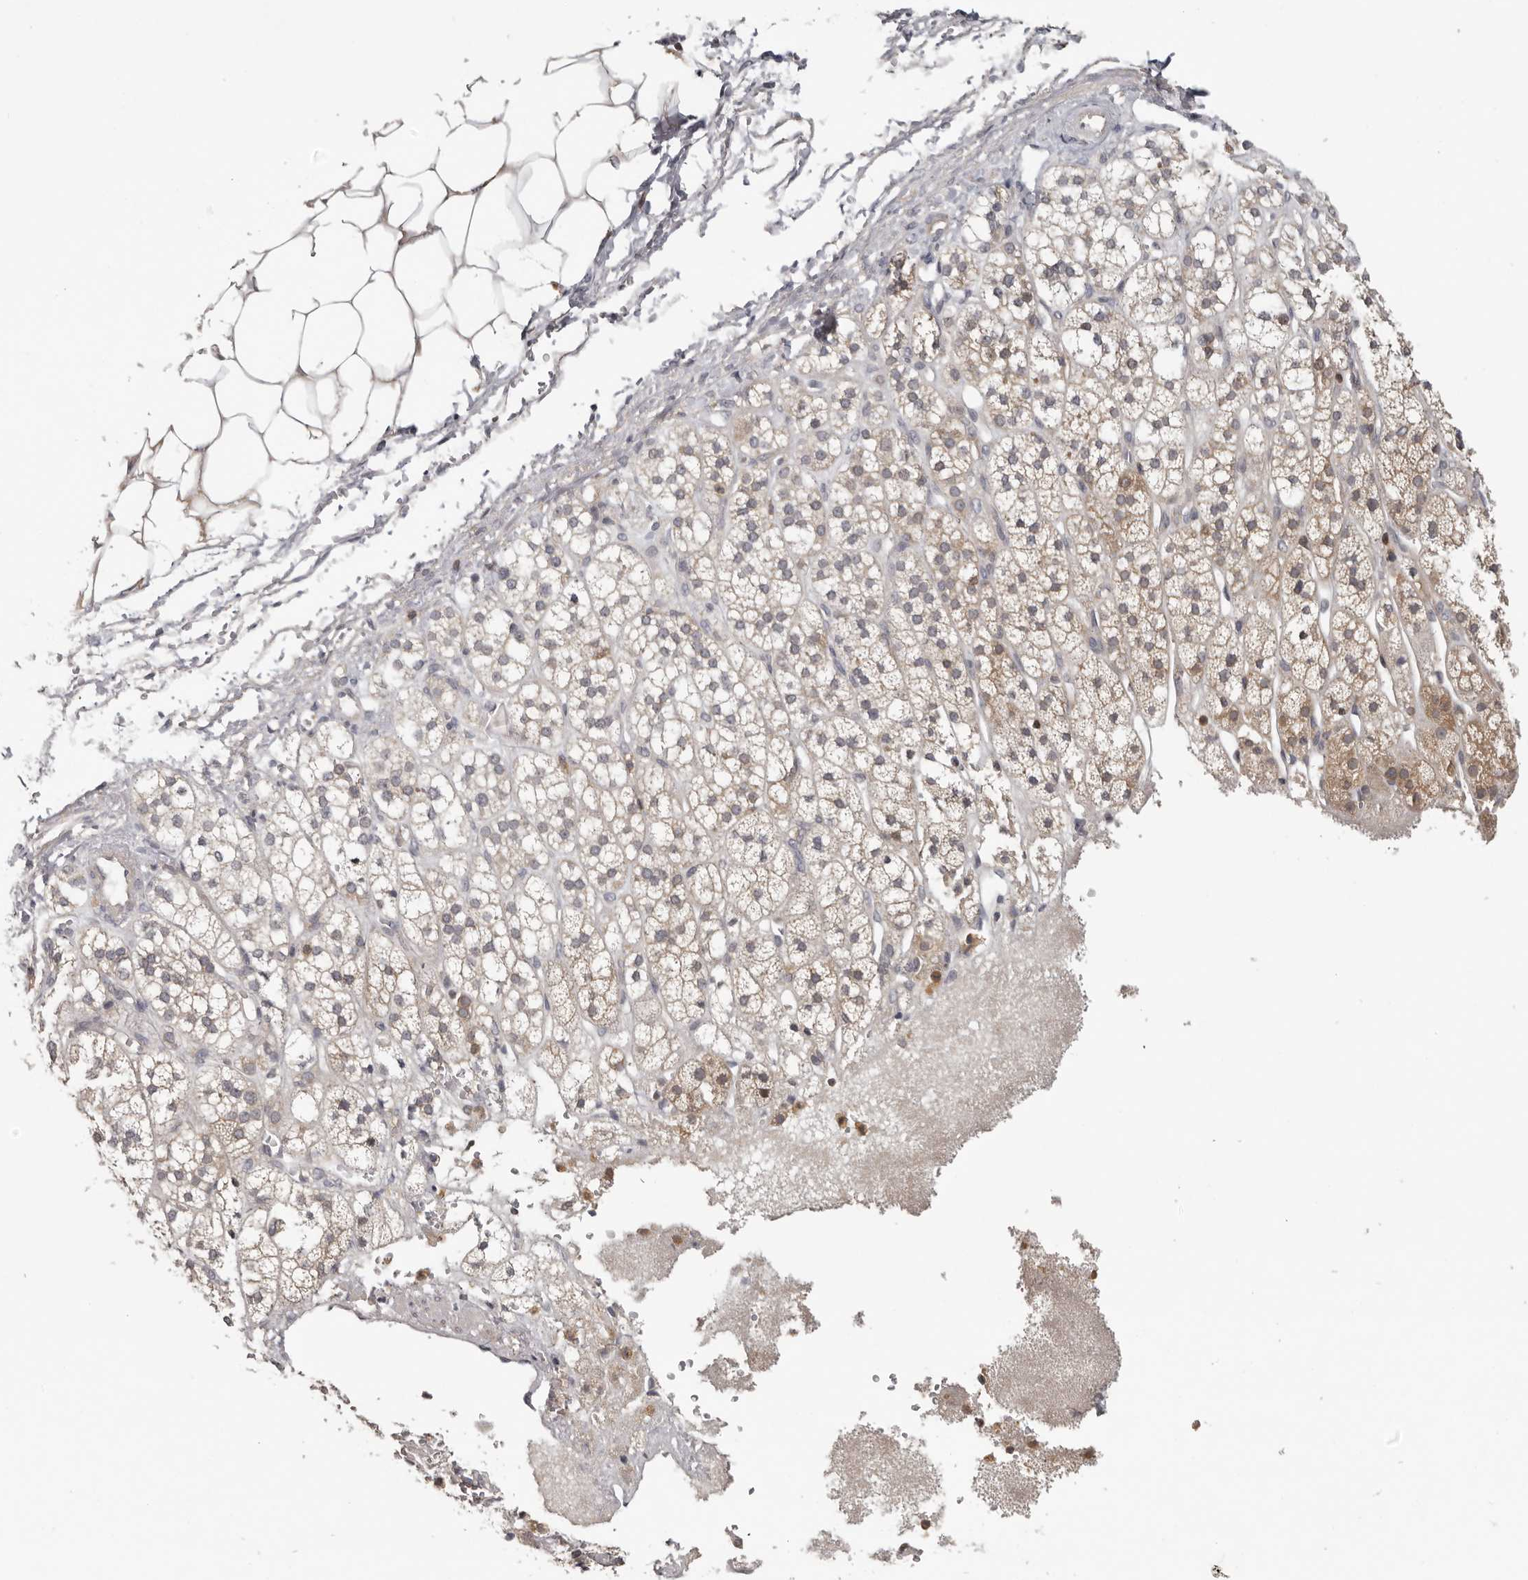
{"staining": {"intensity": "moderate", "quantity": "<25%", "location": "cytoplasmic/membranous"}, "tissue": "adrenal gland", "cell_type": "Glandular cells", "image_type": "normal", "snomed": [{"axis": "morphology", "description": "Normal tissue, NOS"}, {"axis": "topography", "description": "Adrenal gland"}], "caption": "The image demonstrates staining of benign adrenal gland, revealing moderate cytoplasmic/membranous protein expression (brown color) within glandular cells. (DAB (3,3'-diaminobenzidine) = brown stain, brightfield microscopy at high magnification).", "gene": "ANKRD44", "patient": {"sex": "male", "age": 56}}